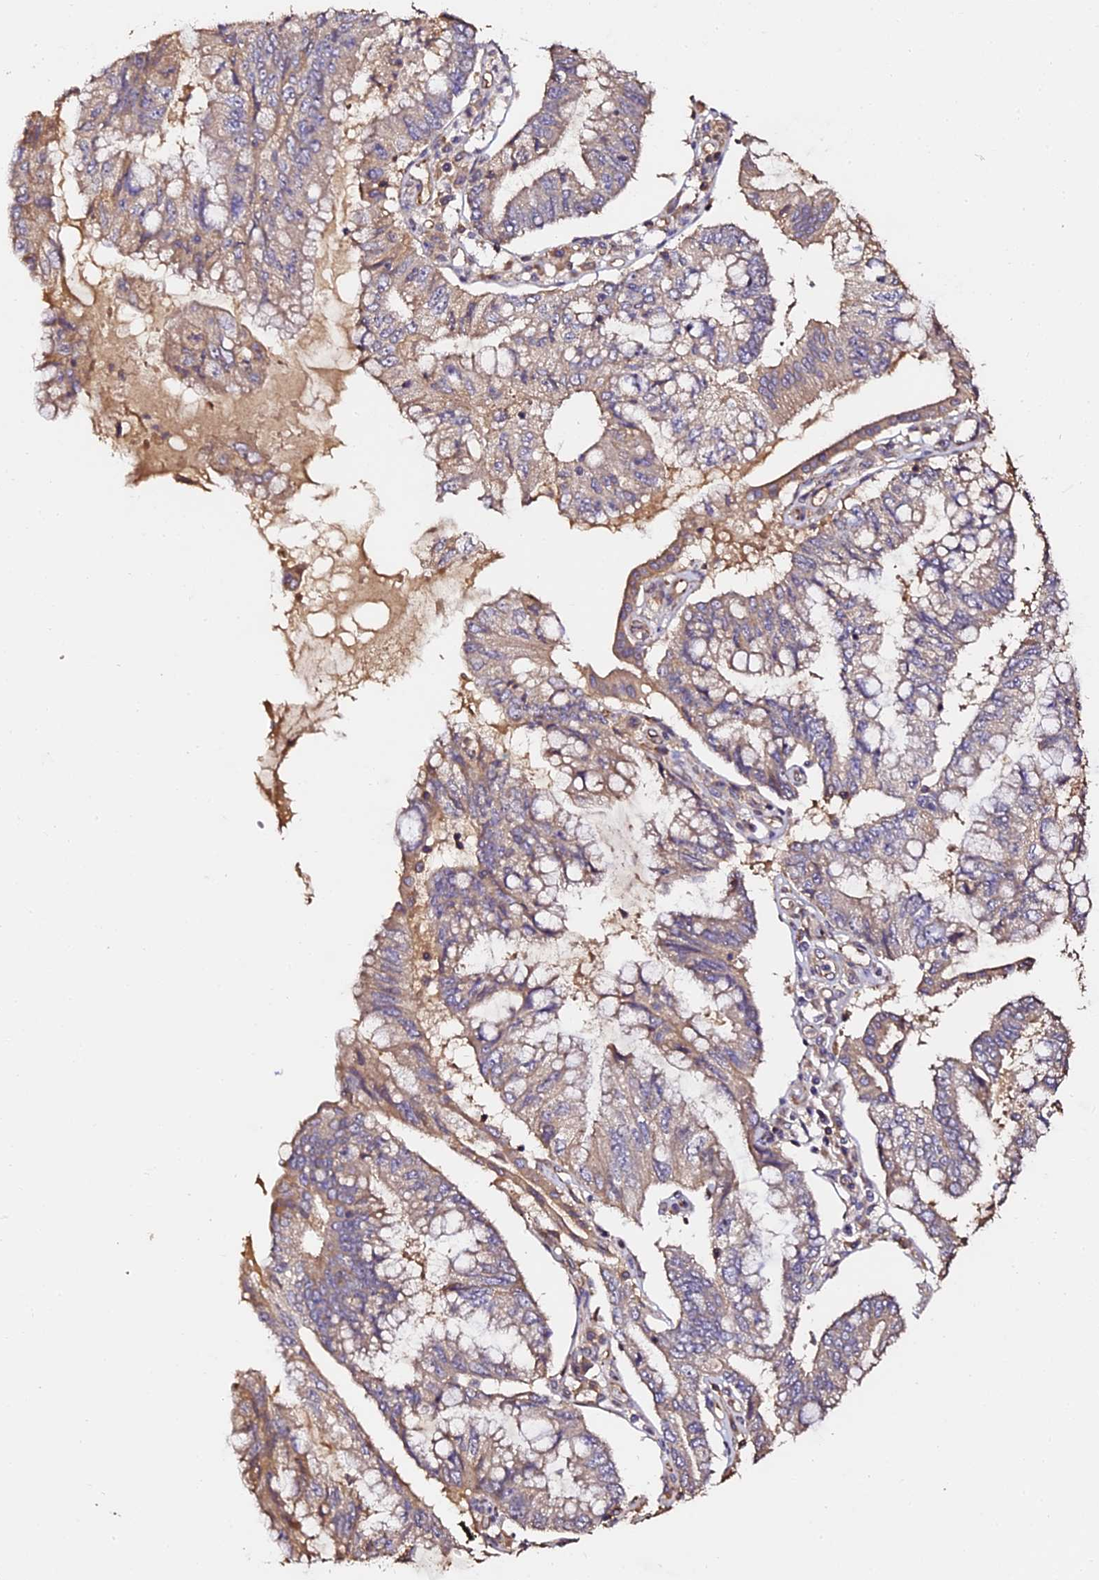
{"staining": {"intensity": "weak", "quantity": "25%-75%", "location": "cytoplasmic/membranous"}, "tissue": "pancreatic cancer", "cell_type": "Tumor cells", "image_type": "cancer", "snomed": [{"axis": "morphology", "description": "Adenocarcinoma, NOS"}, {"axis": "topography", "description": "Pancreas"}], "caption": "Tumor cells display low levels of weak cytoplasmic/membranous staining in approximately 25%-75% of cells in human pancreatic adenocarcinoma. (IHC, brightfield microscopy, high magnification).", "gene": "TDO2", "patient": {"sex": "female", "age": 73}}